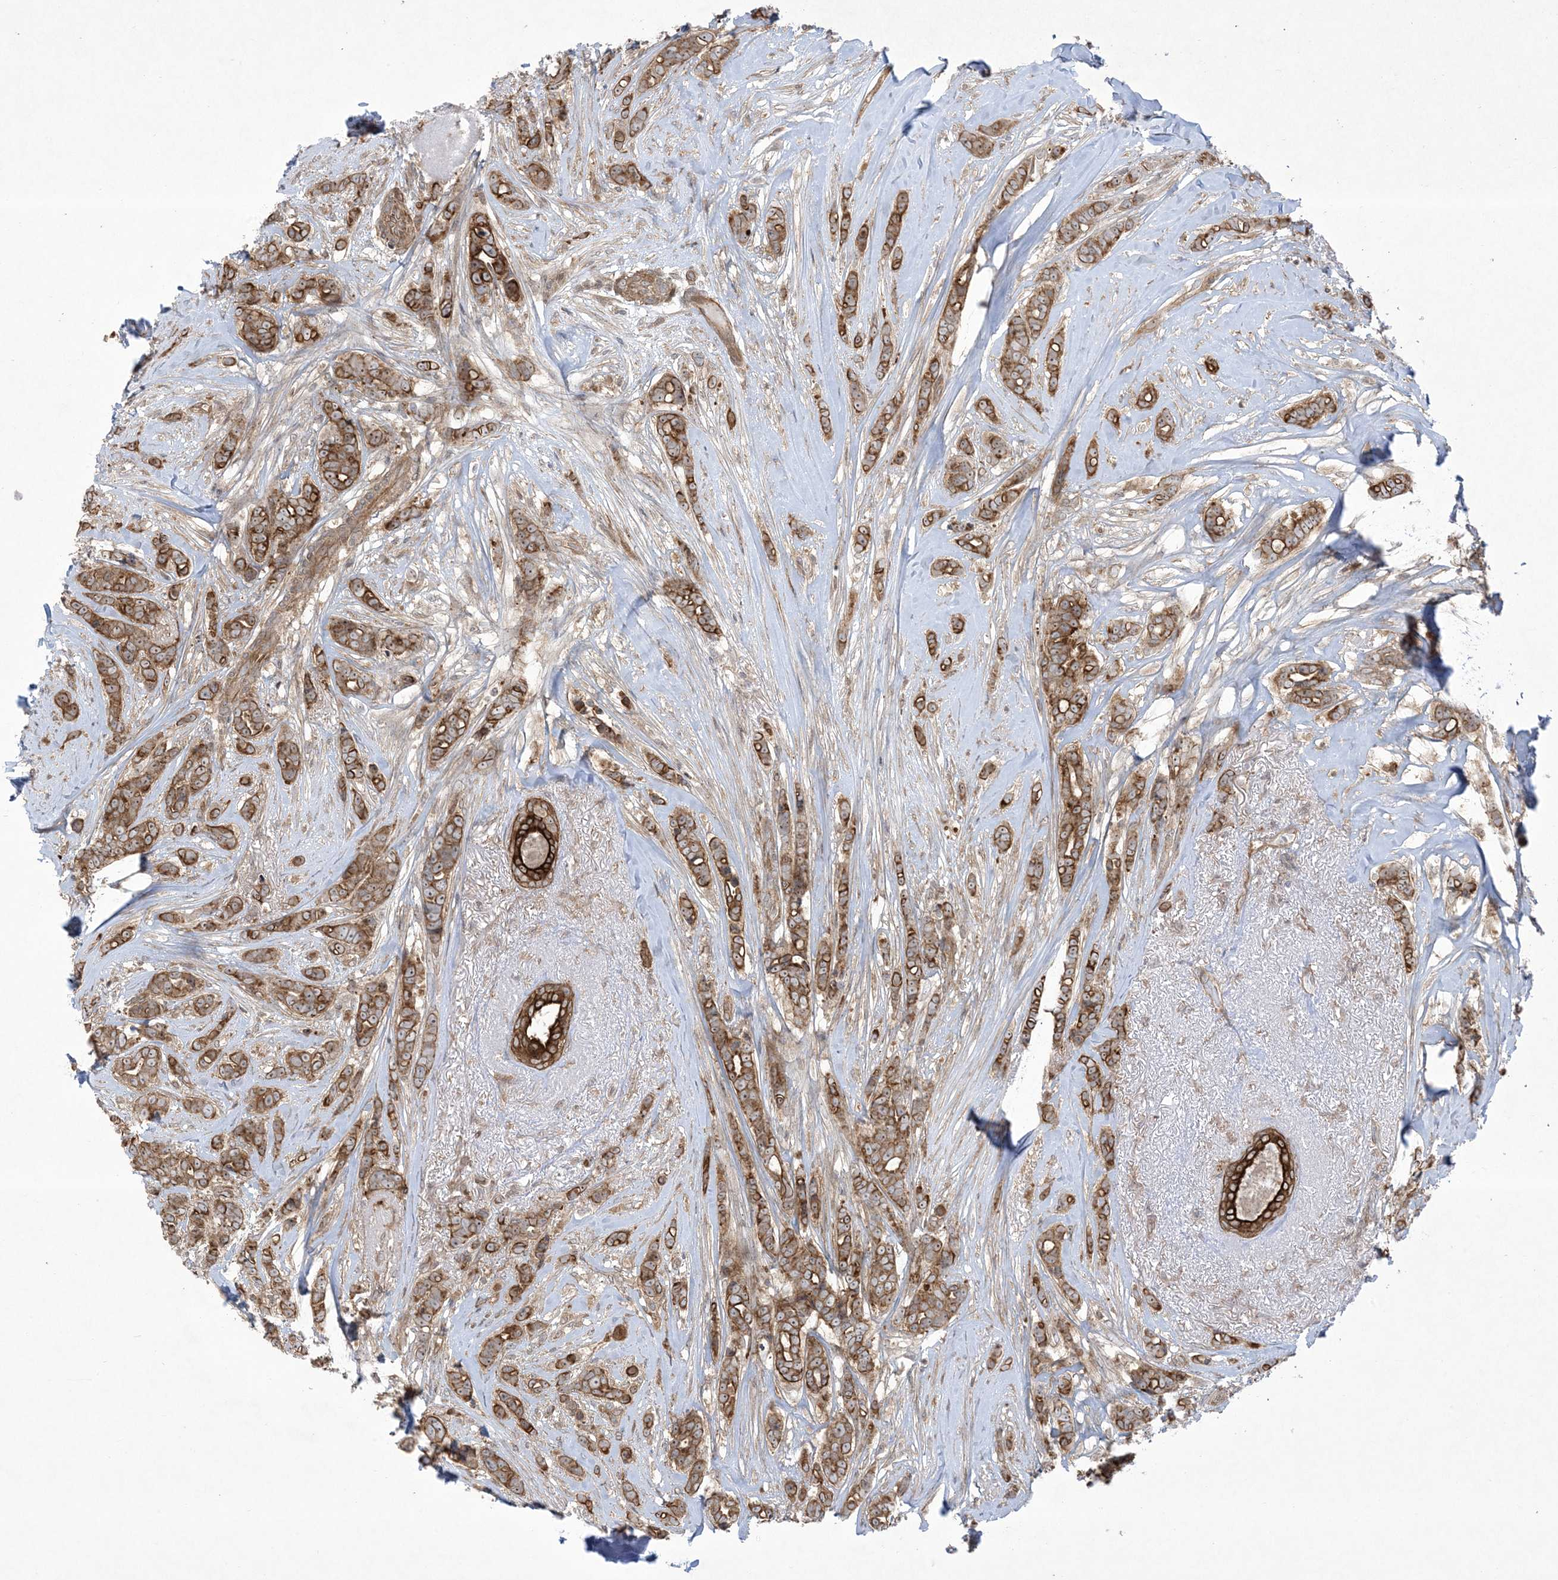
{"staining": {"intensity": "strong", "quantity": ">75%", "location": "cytoplasmic/membranous,nuclear"}, "tissue": "breast cancer", "cell_type": "Tumor cells", "image_type": "cancer", "snomed": [{"axis": "morphology", "description": "Lobular carcinoma"}, {"axis": "topography", "description": "Breast"}], "caption": "Immunohistochemistry (DAB) staining of human breast cancer (lobular carcinoma) reveals strong cytoplasmic/membranous and nuclear protein staining in about >75% of tumor cells. (DAB = brown stain, brightfield microscopy at high magnification).", "gene": "SOGA3", "patient": {"sex": "female", "age": 51}}